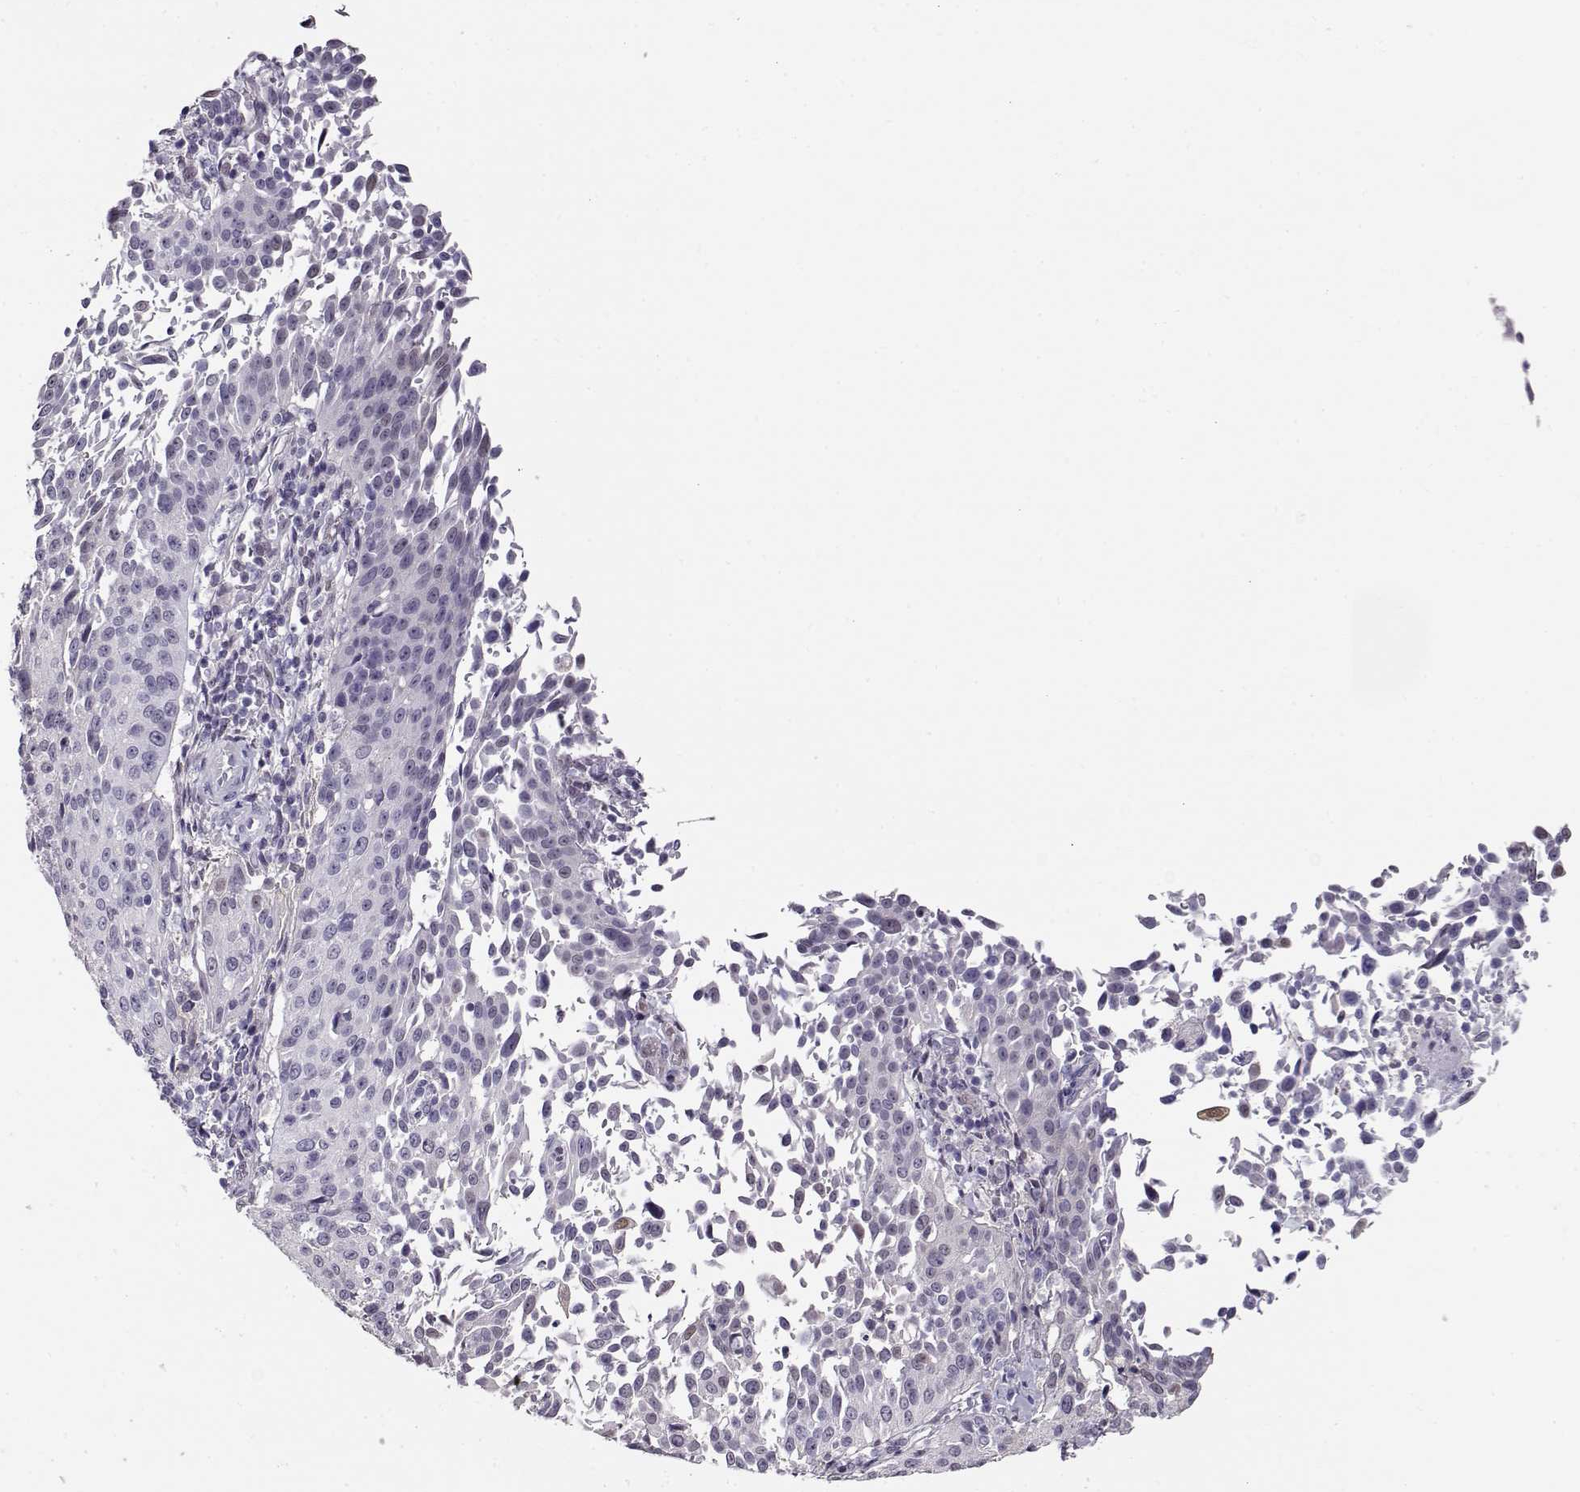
{"staining": {"intensity": "negative", "quantity": "none", "location": "none"}, "tissue": "cervical cancer", "cell_type": "Tumor cells", "image_type": "cancer", "snomed": [{"axis": "morphology", "description": "Squamous cell carcinoma, NOS"}, {"axis": "topography", "description": "Cervix"}], "caption": "Cervical cancer (squamous cell carcinoma) was stained to show a protein in brown. There is no significant staining in tumor cells.", "gene": "CCR8", "patient": {"sex": "female", "age": 26}}